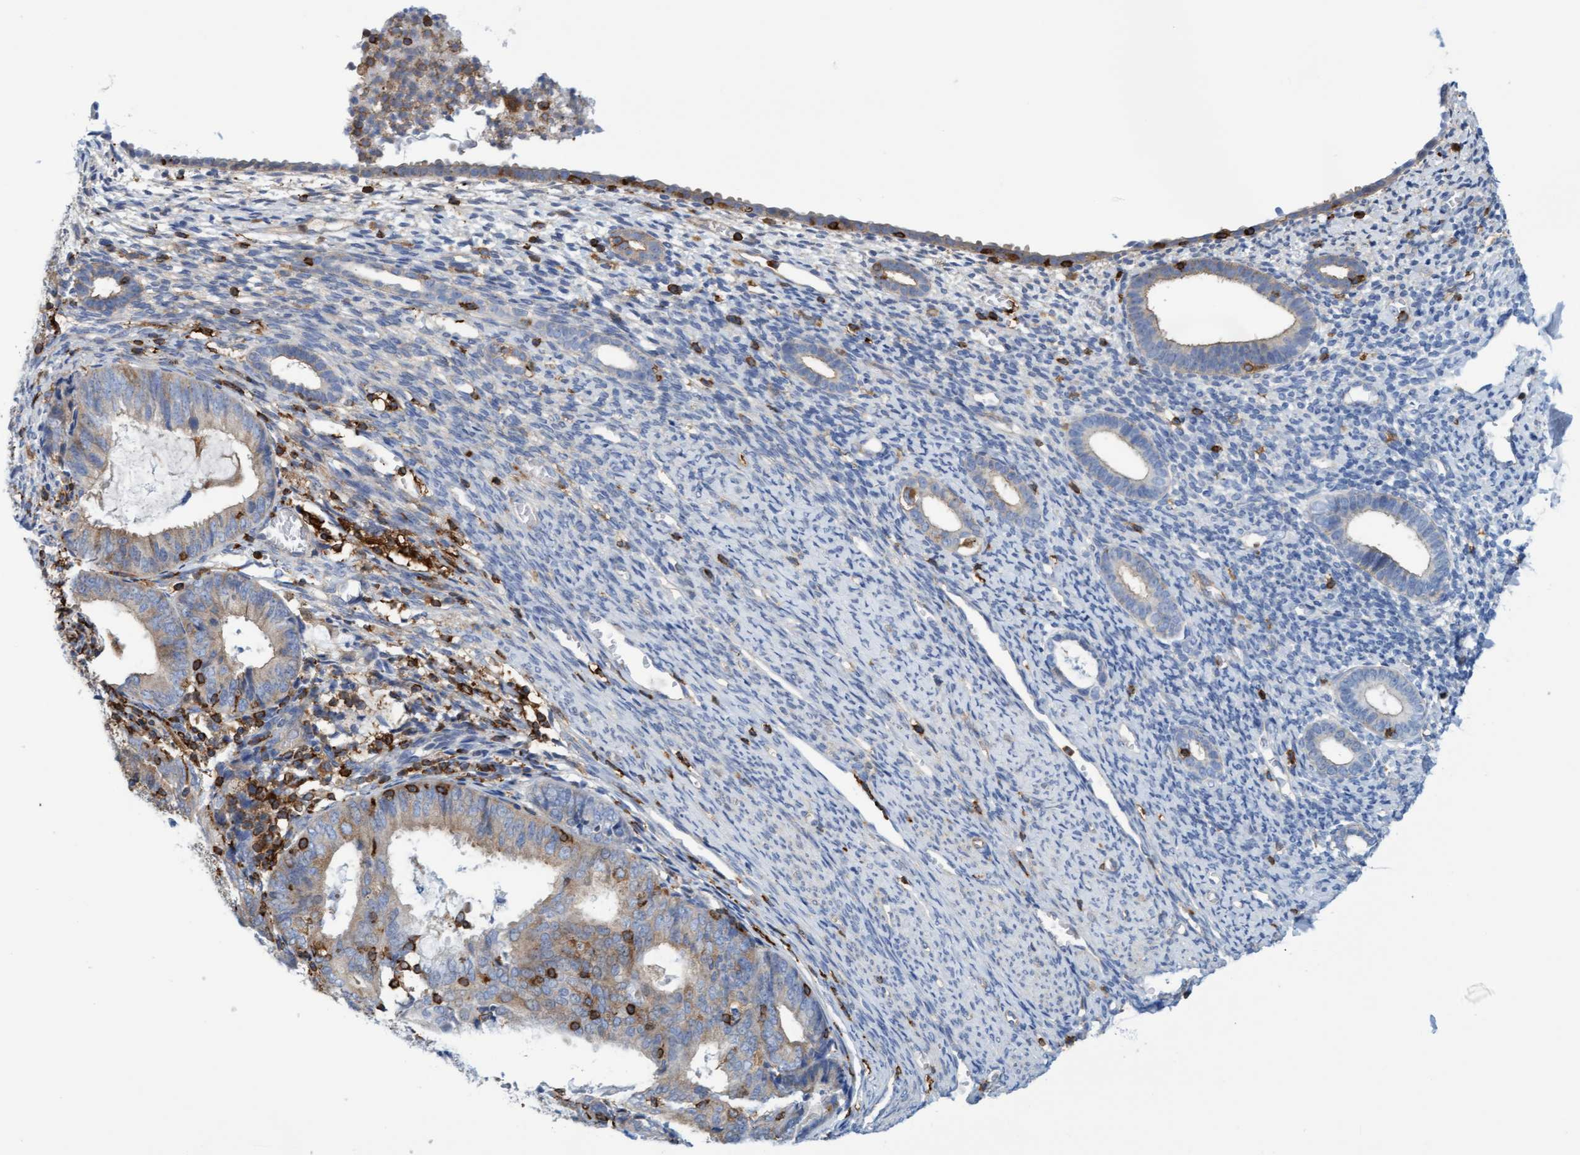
{"staining": {"intensity": "negative", "quantity": "none", "location": "none"}, "tissue": "endometrium", "cell_type": "Cells in endometrial stroma", "image_type": "normal", "snomed": [{"axis": "morphology", "description": "Normal tissue, NOS"}, {"axis": "morphology", "description": "Adenocarcinoma, NOS"}, {"axis": "topography", "description": "Endometrium"}], "caption": "Immunohistochemistry histopathology image of benign endometrium stained for a protein (brown), which reveals no expression in cells in endometrial stroma. (DAB immunohistochemistry (IHC) with hematoxylin counter stain).", "gene": "FNBP1", "patient": {"sex": "female", "age": 57}}